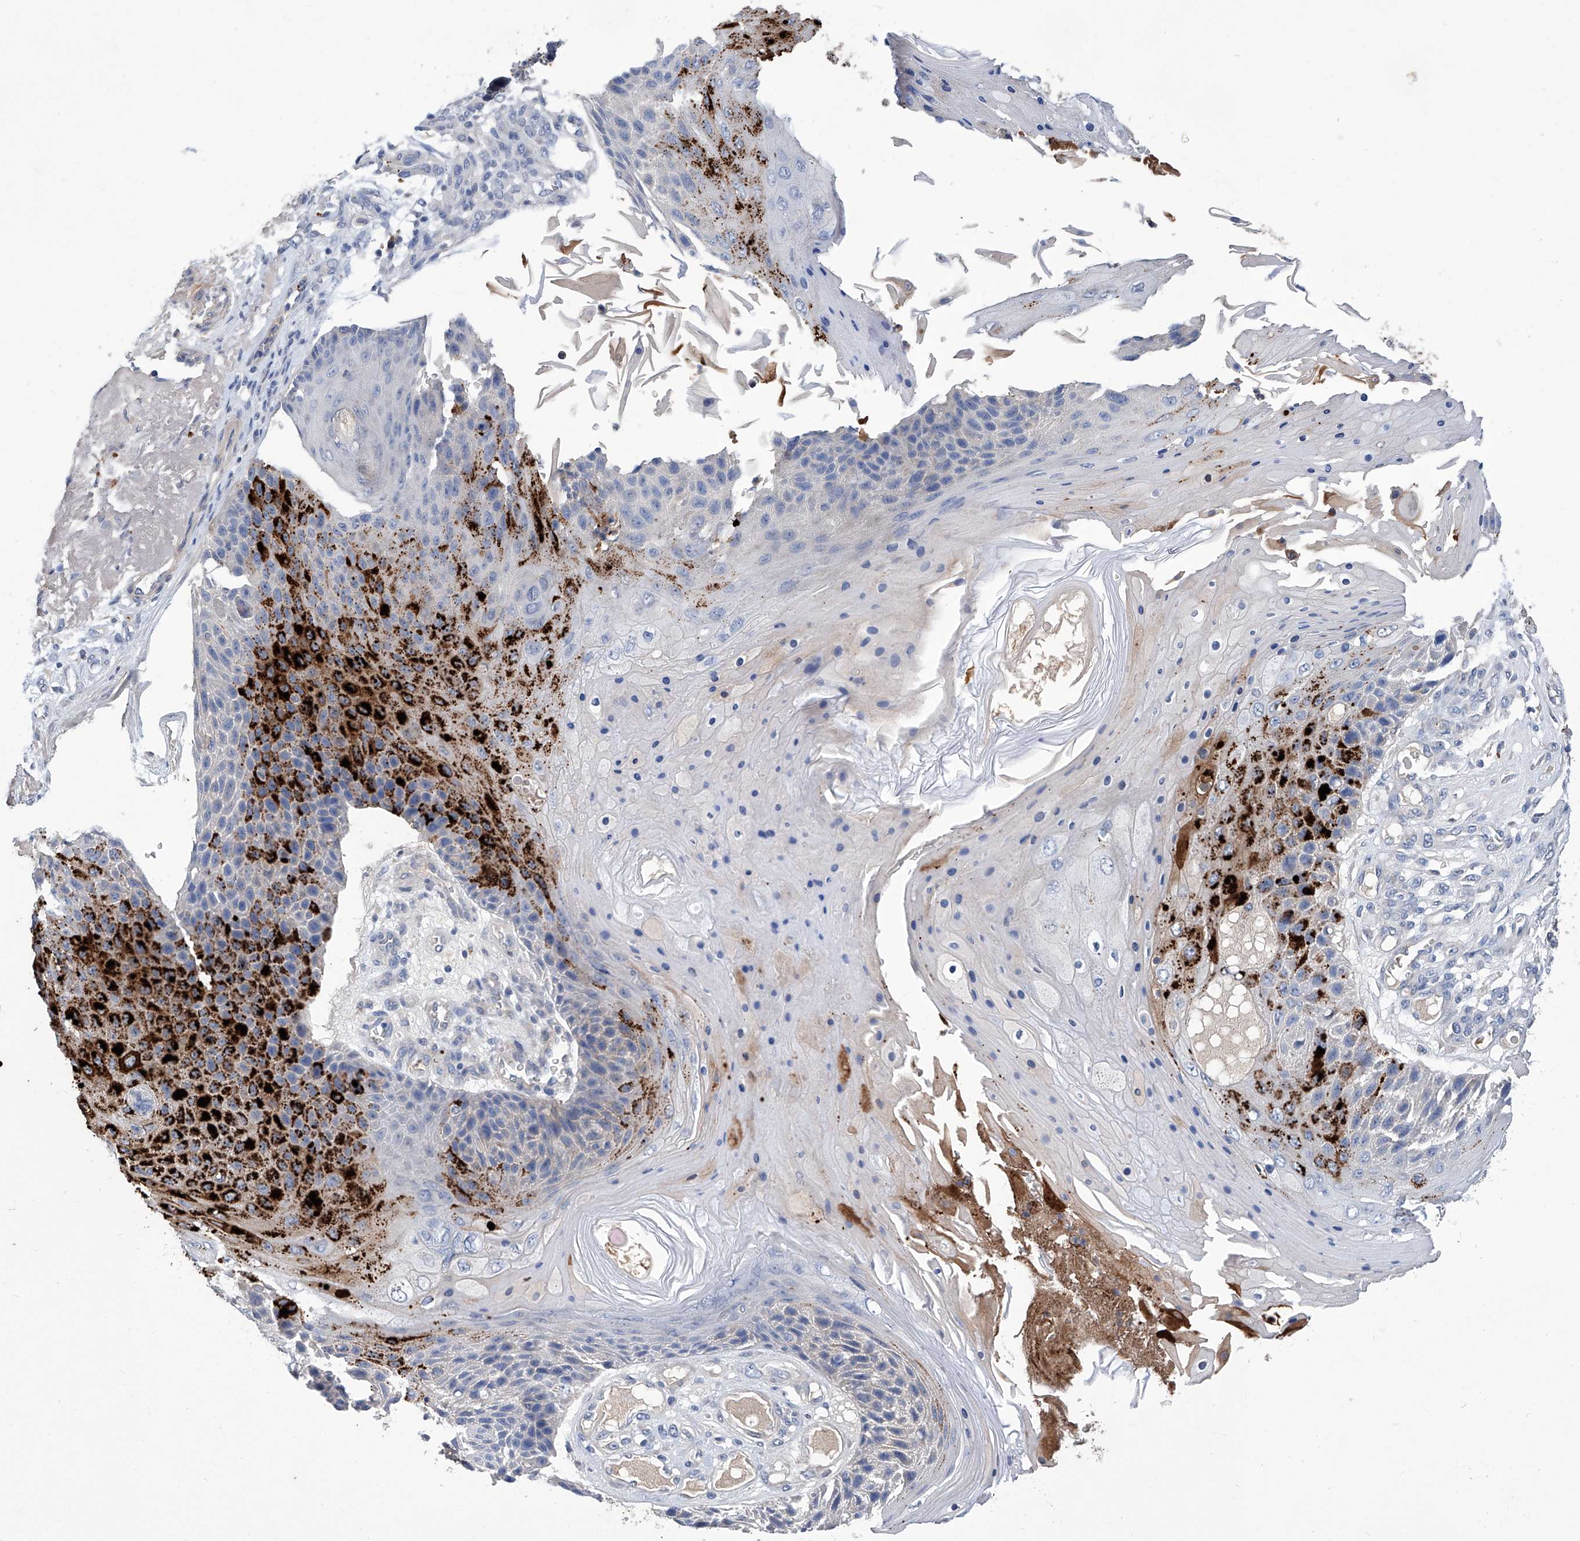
{"staining": {"intensity": "strong", "quantity": "25%-75%", "location": "cytoplasmic/membranous"}, "tissue": "skin cancer", "cell_type": "Tumor cells", "image_type": "cancer", "snomed": [{"axis": "morphology", "description": "Squamous cell carcinoma, NOS"}, {"axis": "topography", "description": "Skin"}], "caption": "High-magnification brightfield microscopy of skin cancer stained with DAB (brown) and counterstained with hematoxylin (blue). tumor cells exhibit strong cytoplasmic/membranous expression is appreciated in approximately25%-75% of cells.", "gene": "GPT", "patient": {"sex": "female", "age": 88}}